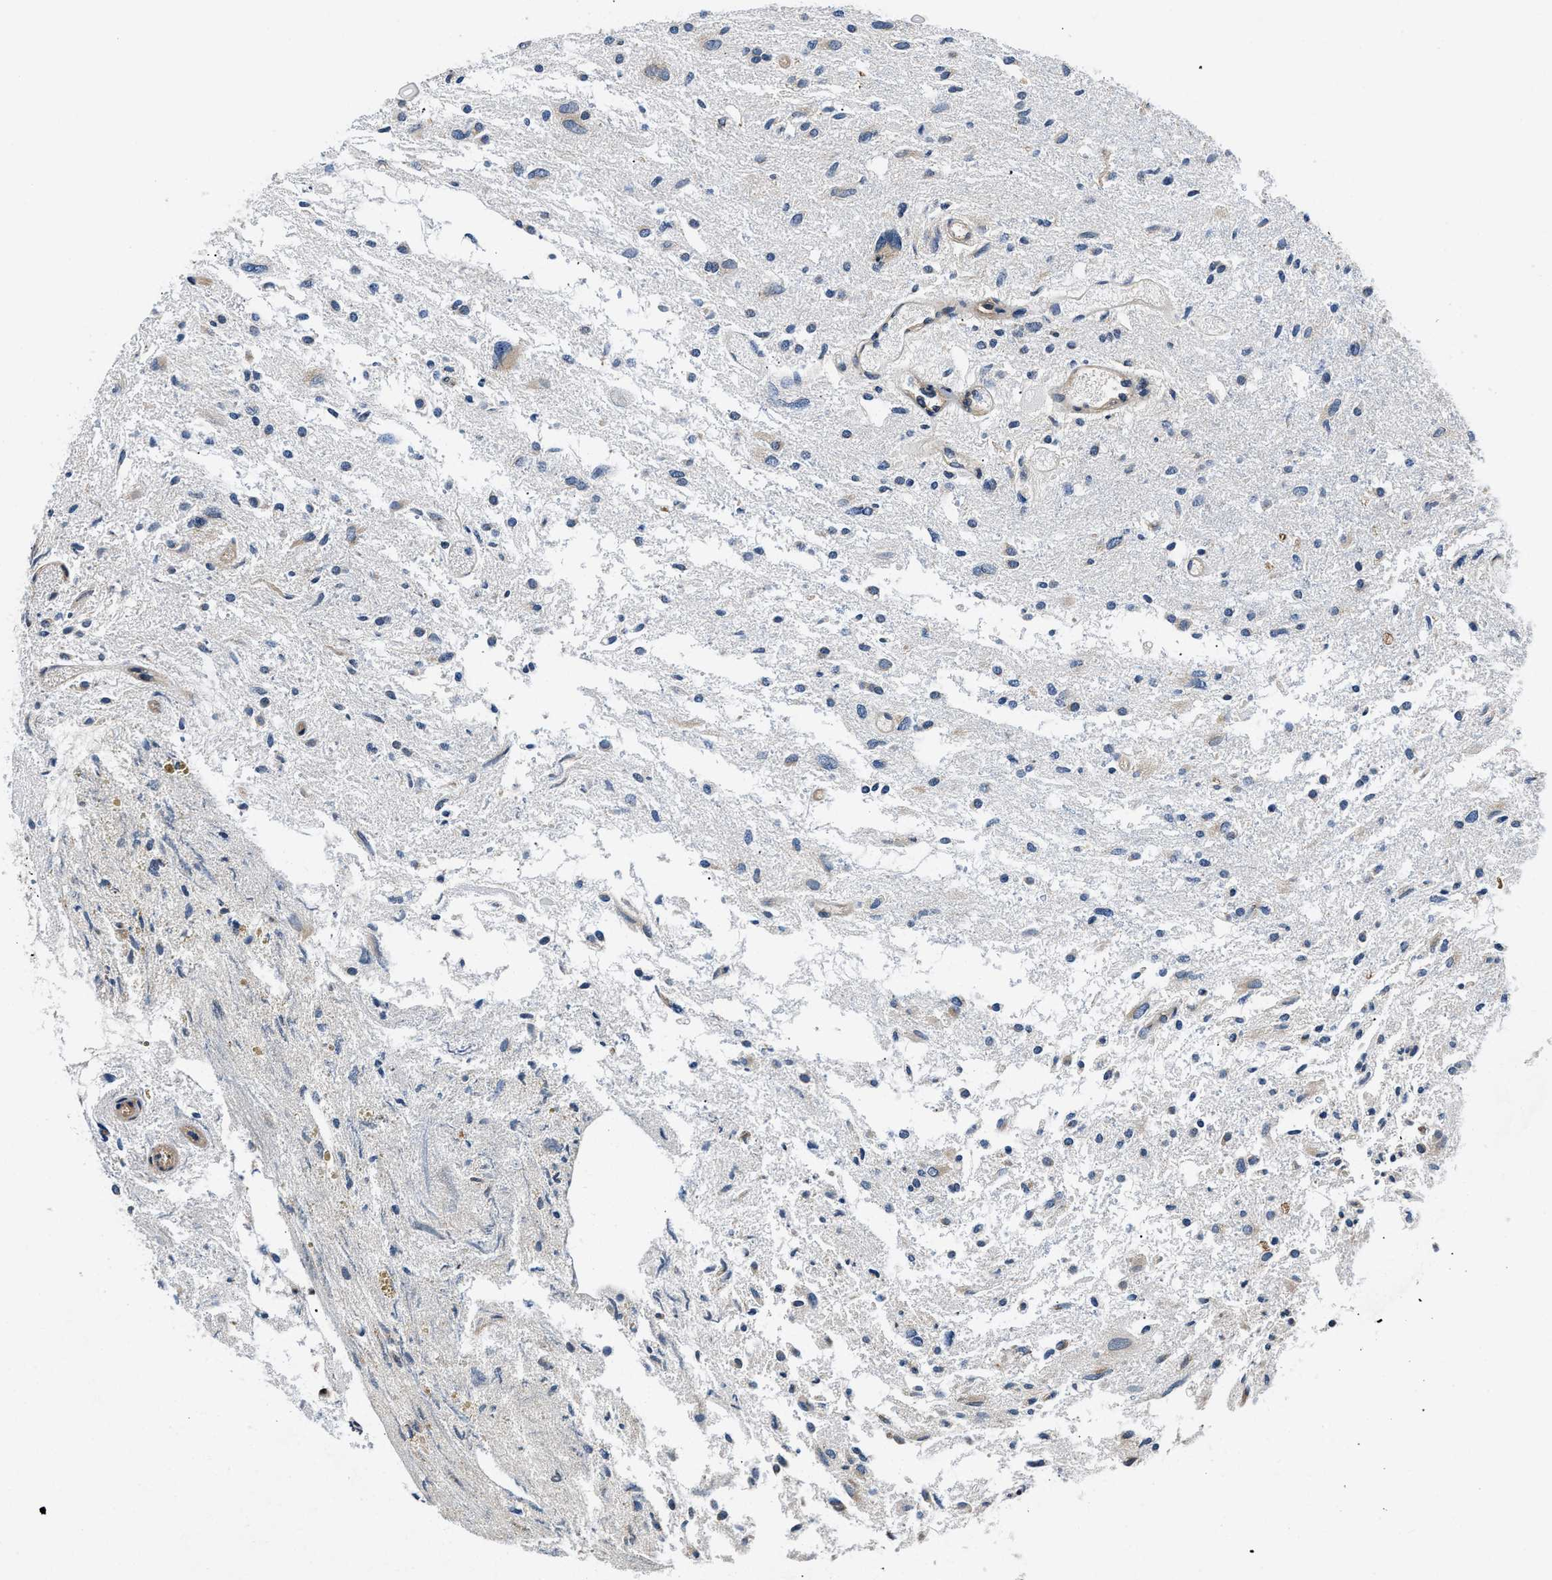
{"staining": {"intensity": "negative", "quantity": "none", "location": "none"}, "tissue": "glioma", "cell_type": "Tumor cells", "image_type": "cancer", "snomed": [{"axis": "morphology", "description": "Glioma, malignant, High grade"}, {"axis": "topography", "description": "Brain"}], "caption": "Tumor cells show no significant positivity in malignant glioma (high-grade).", "gene": "CEP128", "patient": {"sex": "female", "age": 59}}